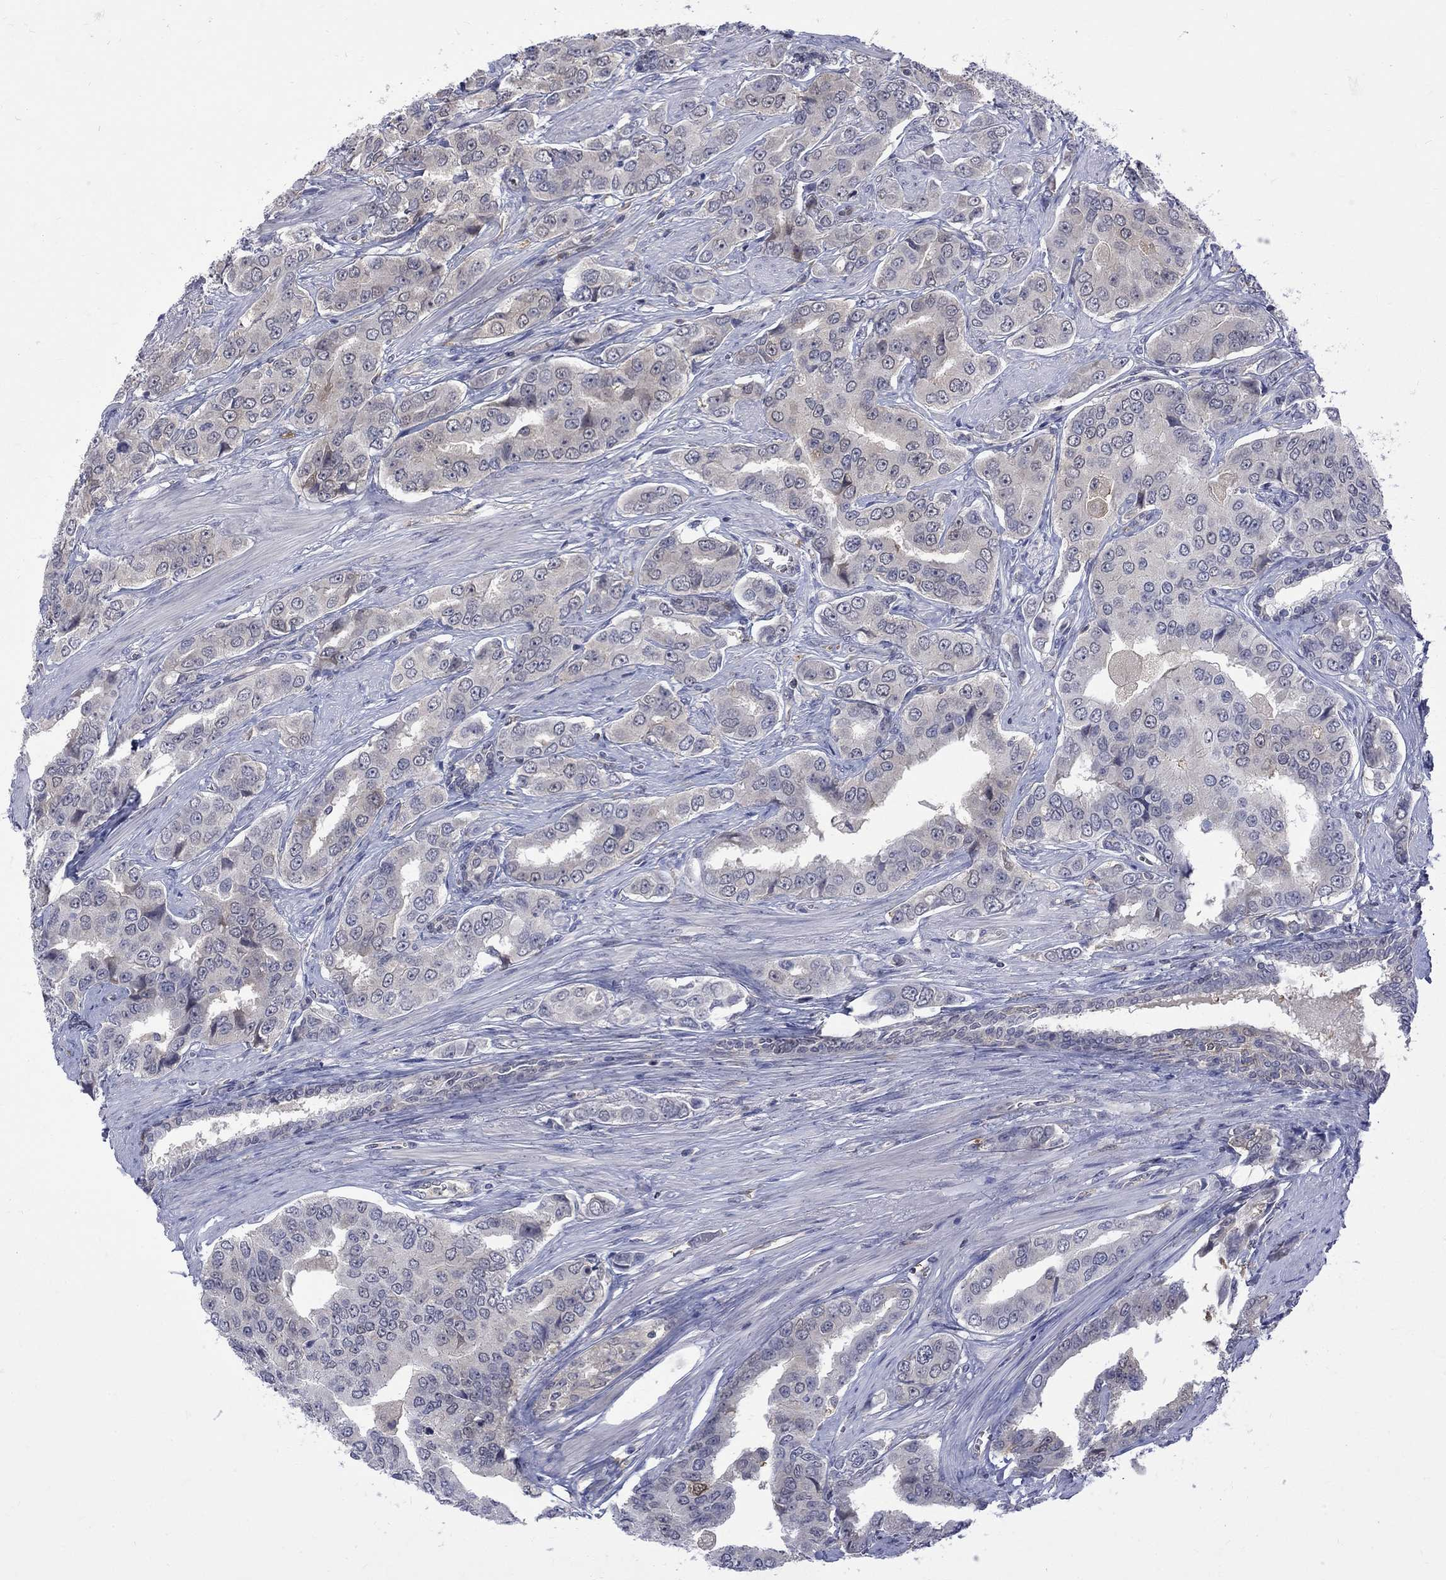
{"staining": {"intensity": "moderate", "quantity": "<25%", "location": "cytoplasmic/membranous"}, "tissue": "prostate cancer", "cell_type": "Tumor cells", "image_type": "cancer", "snomed": [{"axis": "morphology", "description": "Adenocarcinoma, NOS"}, {"axis": "topography", "description": "Prostate and seminal vesicle, NOS"}, {"axis": "topography", "description": "Prostate"}], "caption": "Immunohistochemical staining of prostate adenocarcinoma shows moderate cytoplasmic/membranous protein expression in about <25% of tumor cells. The protein is stained brown, and the nuclei are stained in blue (DAB (3,3'-diaminobenzidine) IHC with brightfield microscopy, high magnification).", "gene": "HKDC1", "patient": {"sex": "male", "age": 69}}